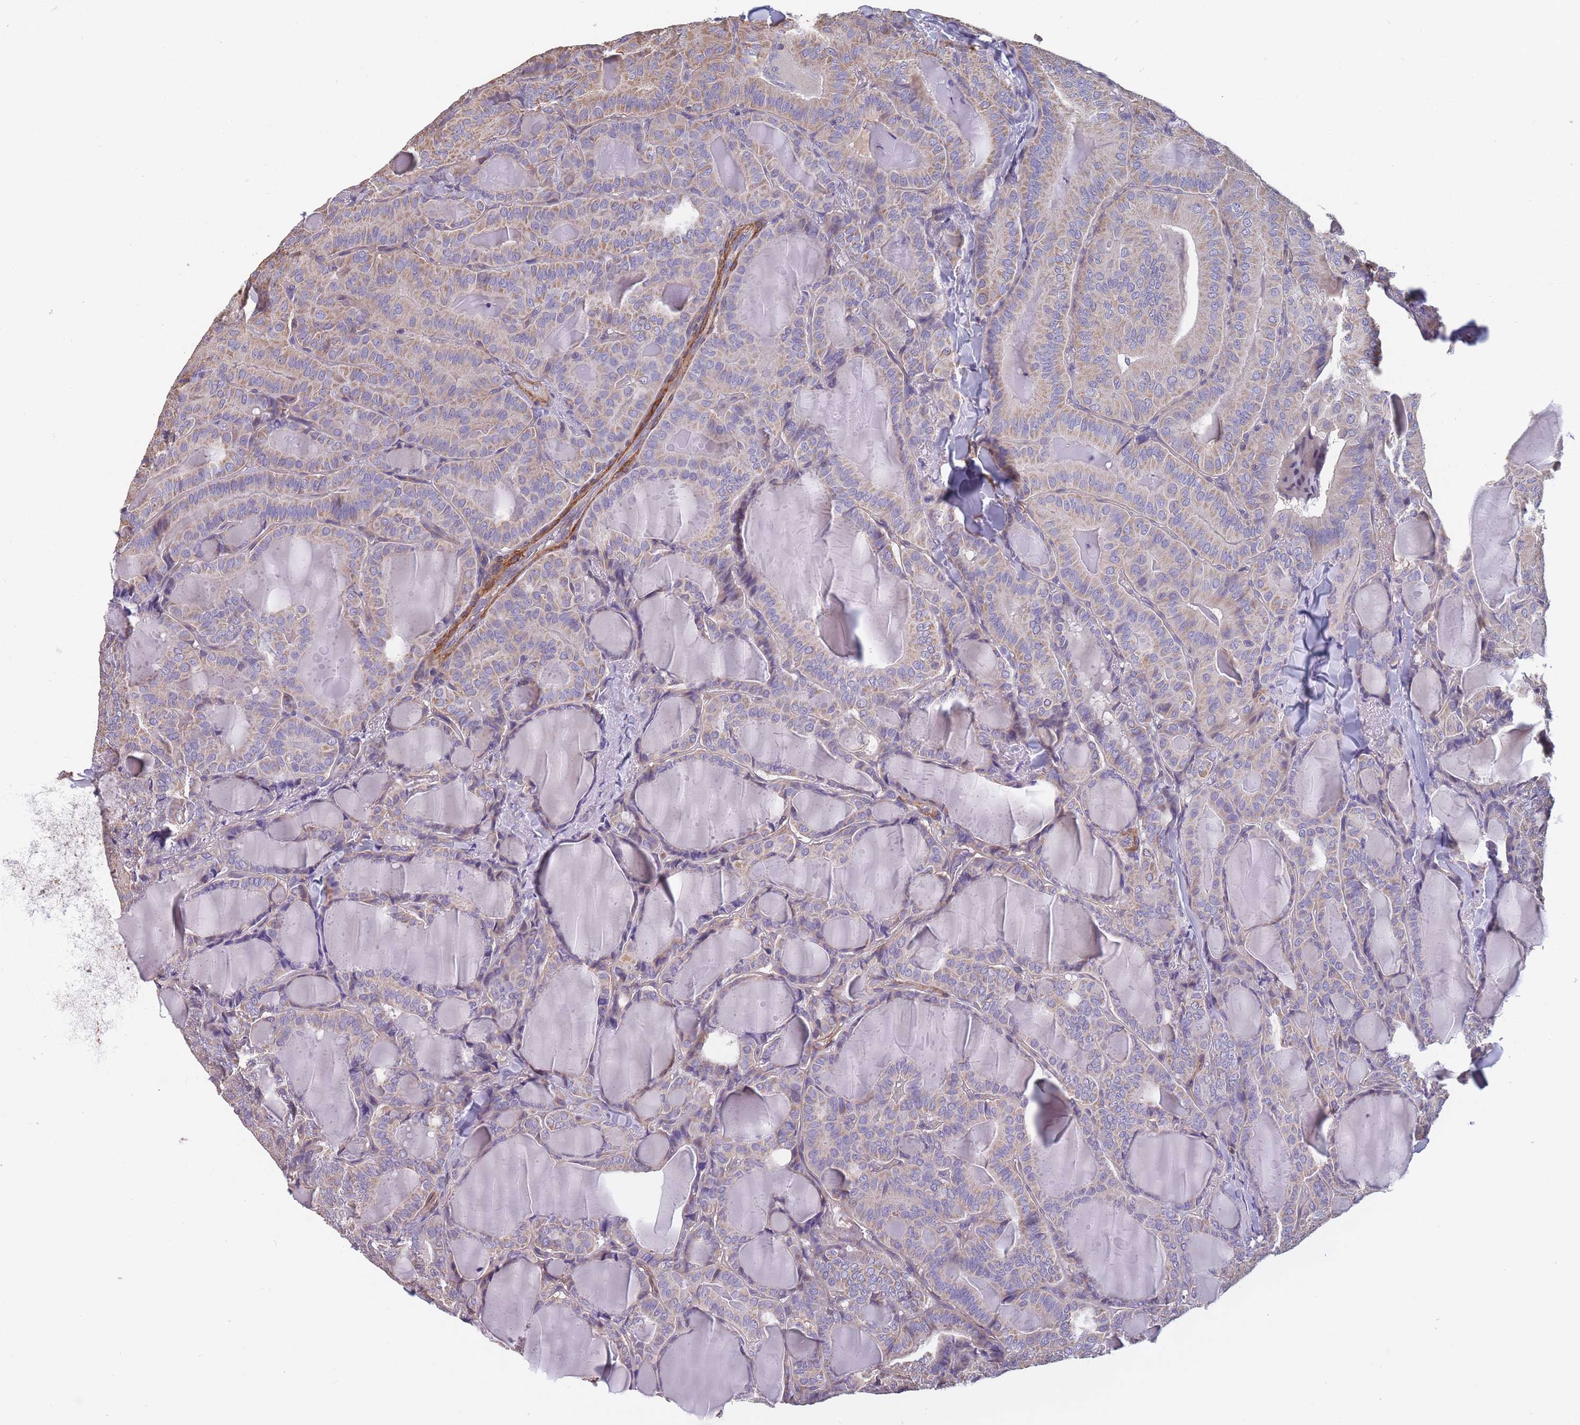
{"staining": {"intensity": "moderate", "quantity": "25%-75%", "location": "cytoplasmic/membranous"}, "tissue": "thyroid cancer", "cell_type": "Tumor cells", "image_type": "cancer", "snomed": [{"axis": "morphology", "description": "Papillary adenocarcinoma, NOS"}, {"axis": "topography", "description": "Thyroid gland"}], "caption": "DAB immunohistochemical staining of thyroid papillary adenocarcinoma exhibits moderate cytoplasmic/membranous protein positivity in about 25%-75% of tumor cells. (brown staining indicates protein expression, while blue staining denotes nuclei).", "gene": "TOMM40L", "patient": {"sex": "female", "age": 68}}